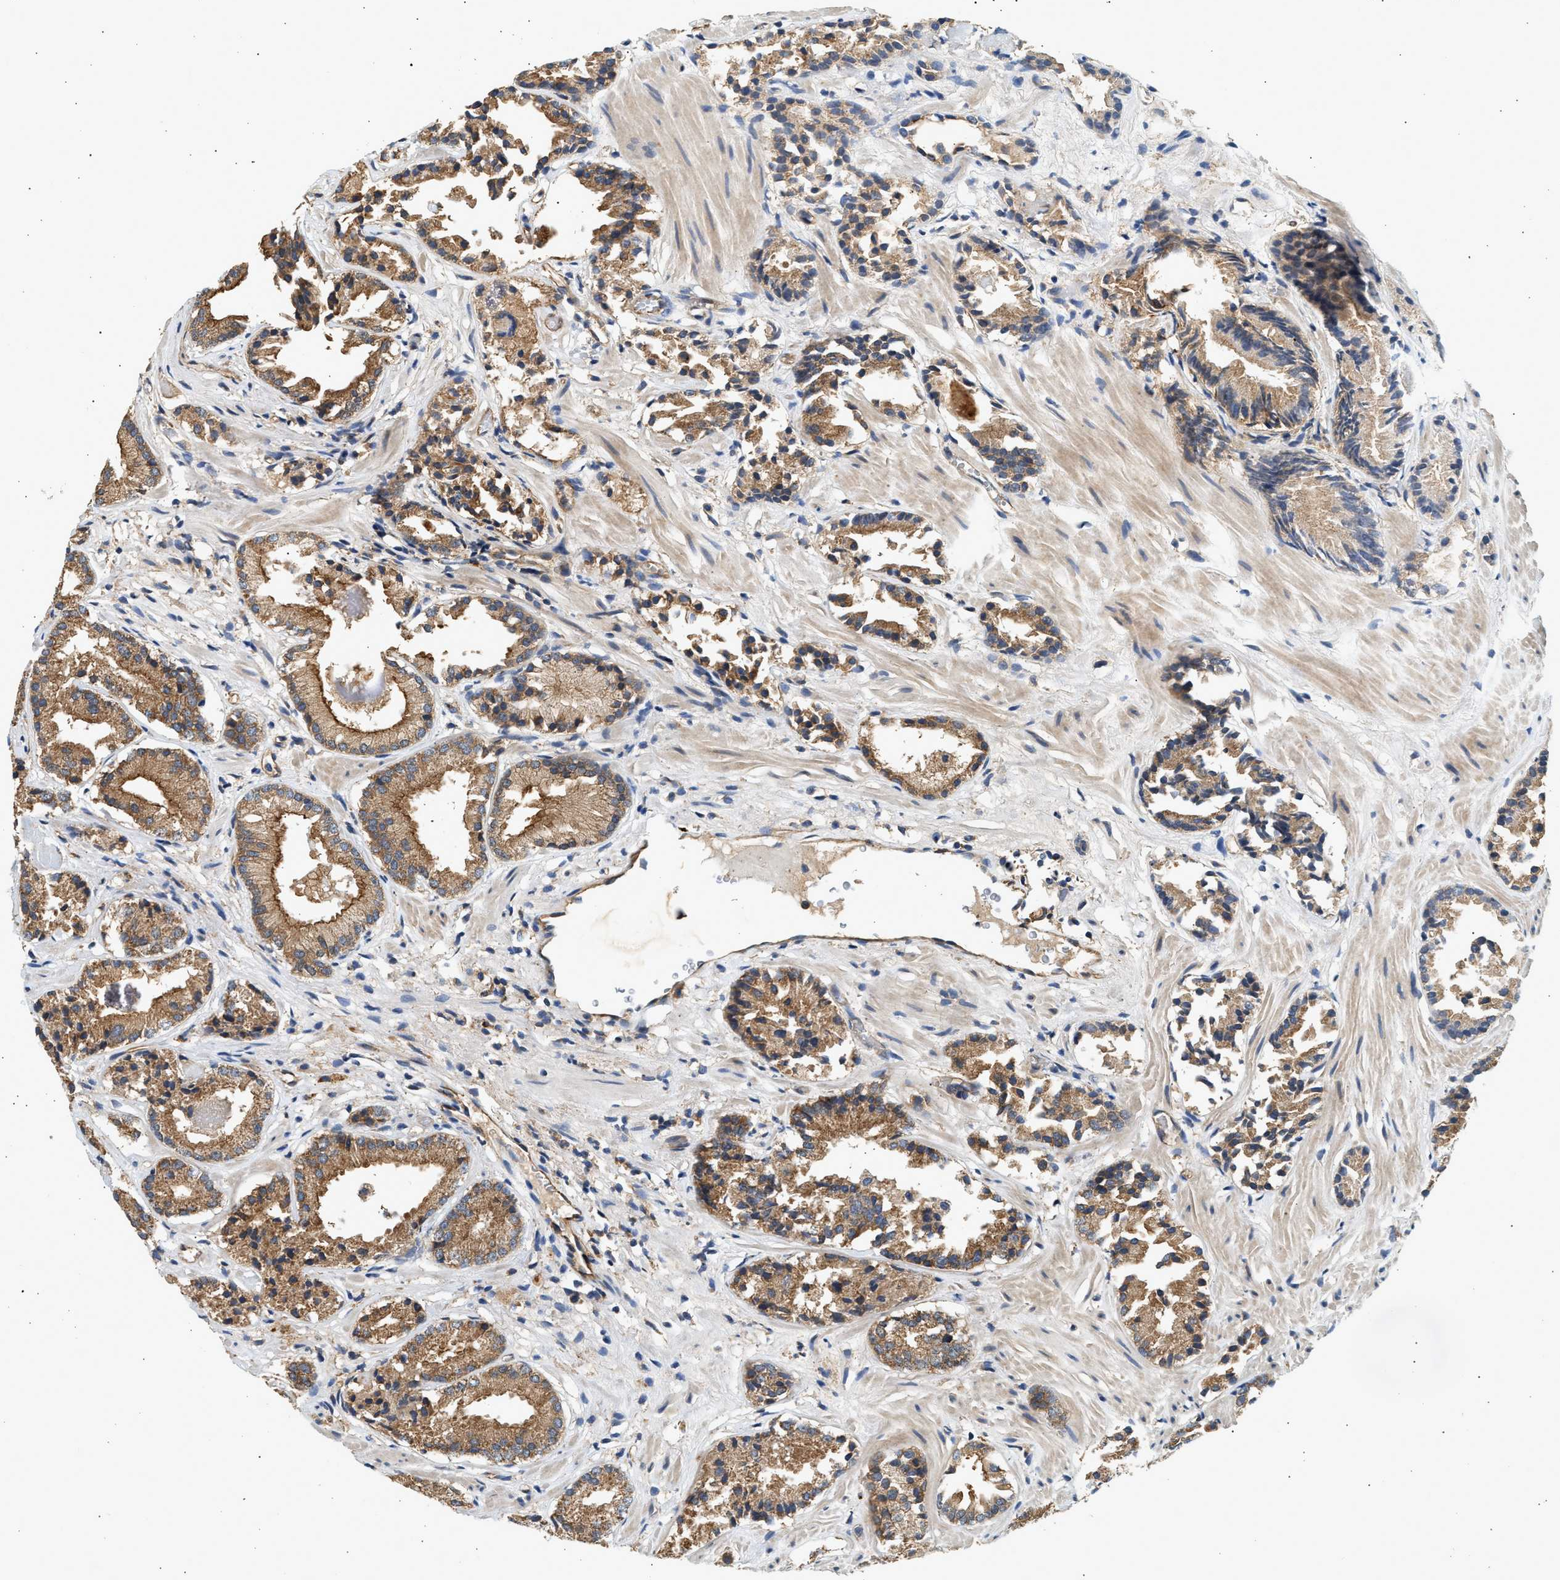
{"staining": {"intensity": "moderate", "quantity": ">75%", "location": "cytoplasmic/membranous"}, "tissue": "prostate cancer", "cell_type": "Tumor cells", "image_type": "cancer", "snomed": [{"axis": "morphology", "description": "Adenocarcinoma, Low grade"}, {"axis": "topography", "description": "Prostate"}], "caption": "Immunohistochemical staining of human prostate cancer (low-grade adenocarcinoma) displays moderate cytoplasmic/membranous protein expression in approximately >75% of tumor cells. The protein of interest is stained brown, and the nuclei are stained in blue (DAB IHC with brightfield microscopy, high magnification).", "gene": "DUSP14", "patient": {"sex": "male", "age": 51}}